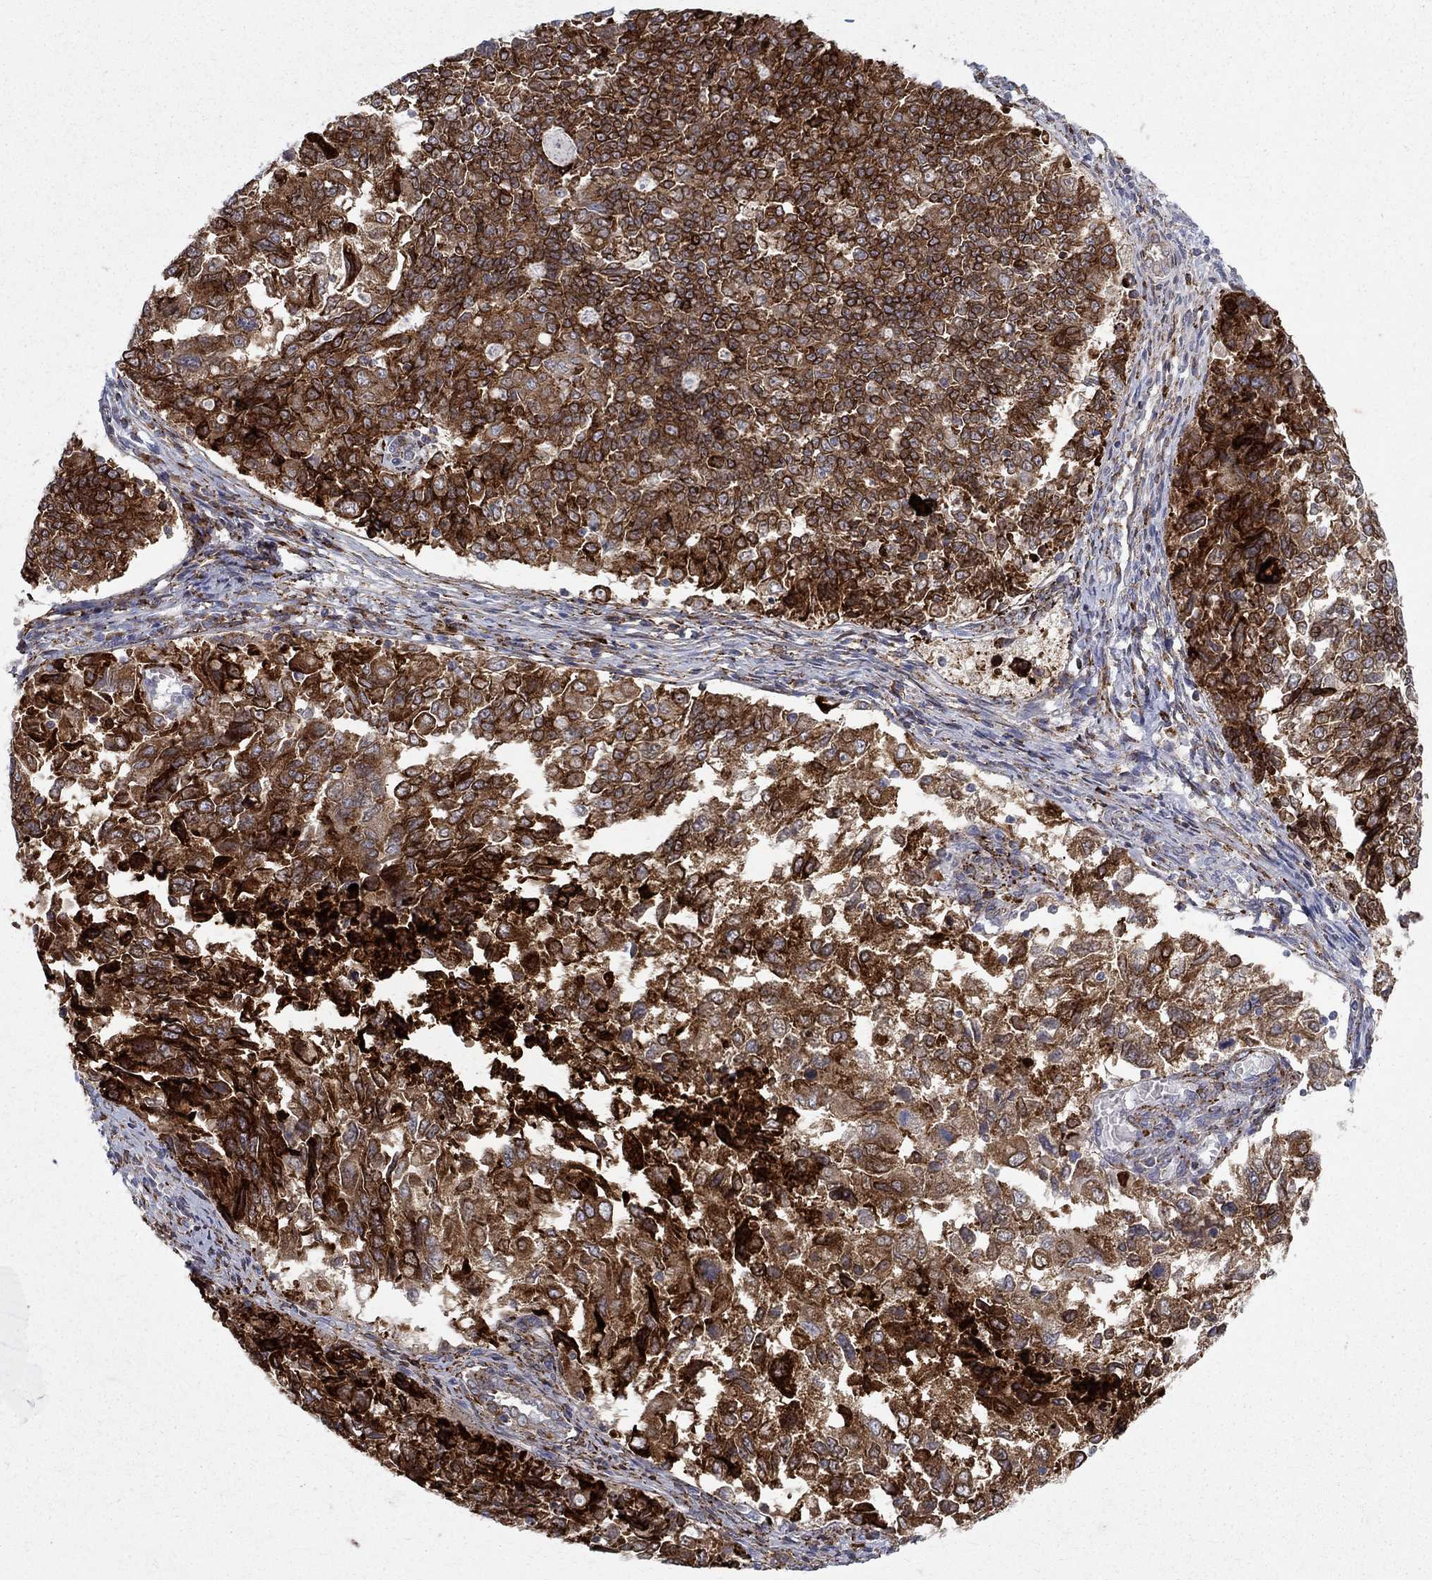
{"staining": {"intensity": "strong", "quantity": ">75%", "location": "cytoplasmic/membranous,nuclear"}, "tissue": "endometrial cancer", "cell_type": "Tumor cells", "image_type": "cancer", "snomed": [{"axis": "morphology", "description": "Adenocarcinoma, NOS"}, {"axis": "topography", "description": "Endometrium"}], "caption": "This photomicrograph demonstrates immunohistochemistry staining of endometrial cancer, with high strong cytoplasmic/membranous and nuclear staining in about >75% of tumor cells.", "gene": "CAB39L", "patient": {"sex": "female", "age": 43}}